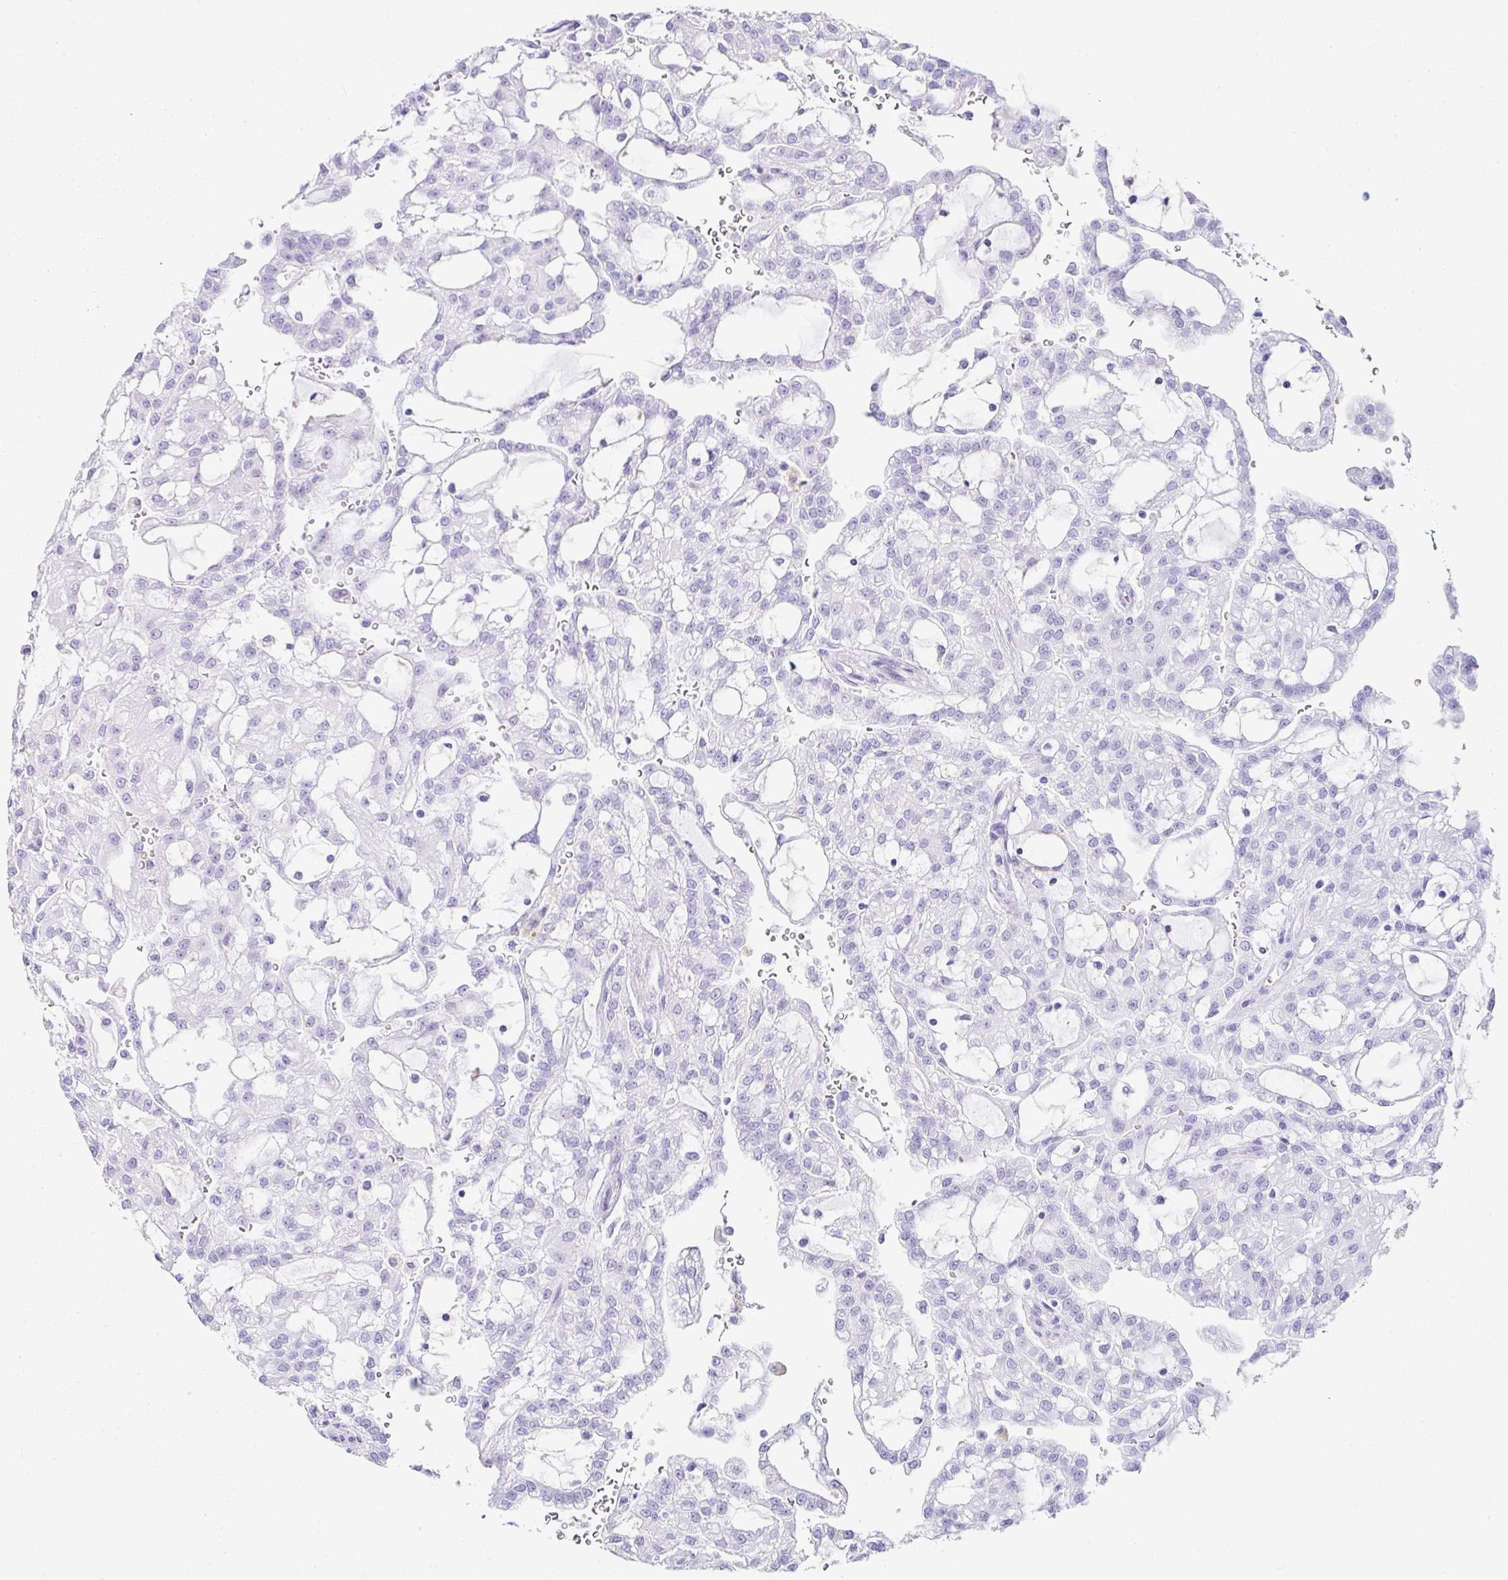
{"staining": {"intensity": "negative", "quantity": "none", "location": "none"}, "tissue": "renal cancer", "cell_type": "Tumor cells", "image_type": "cancer", "snomed": [{"axis": "morphology", "description": "Adenocarcinoma, NOS"}, {"axis": "topography", "description": "Kidney"}], "caption": "Adenocarcinoma (renal) stained for a protein using immunohistochemistry (IHC) displays no staining tumor cells.", "gene": "CLDND2", "patient": {"sex": "male", "age": 63}}